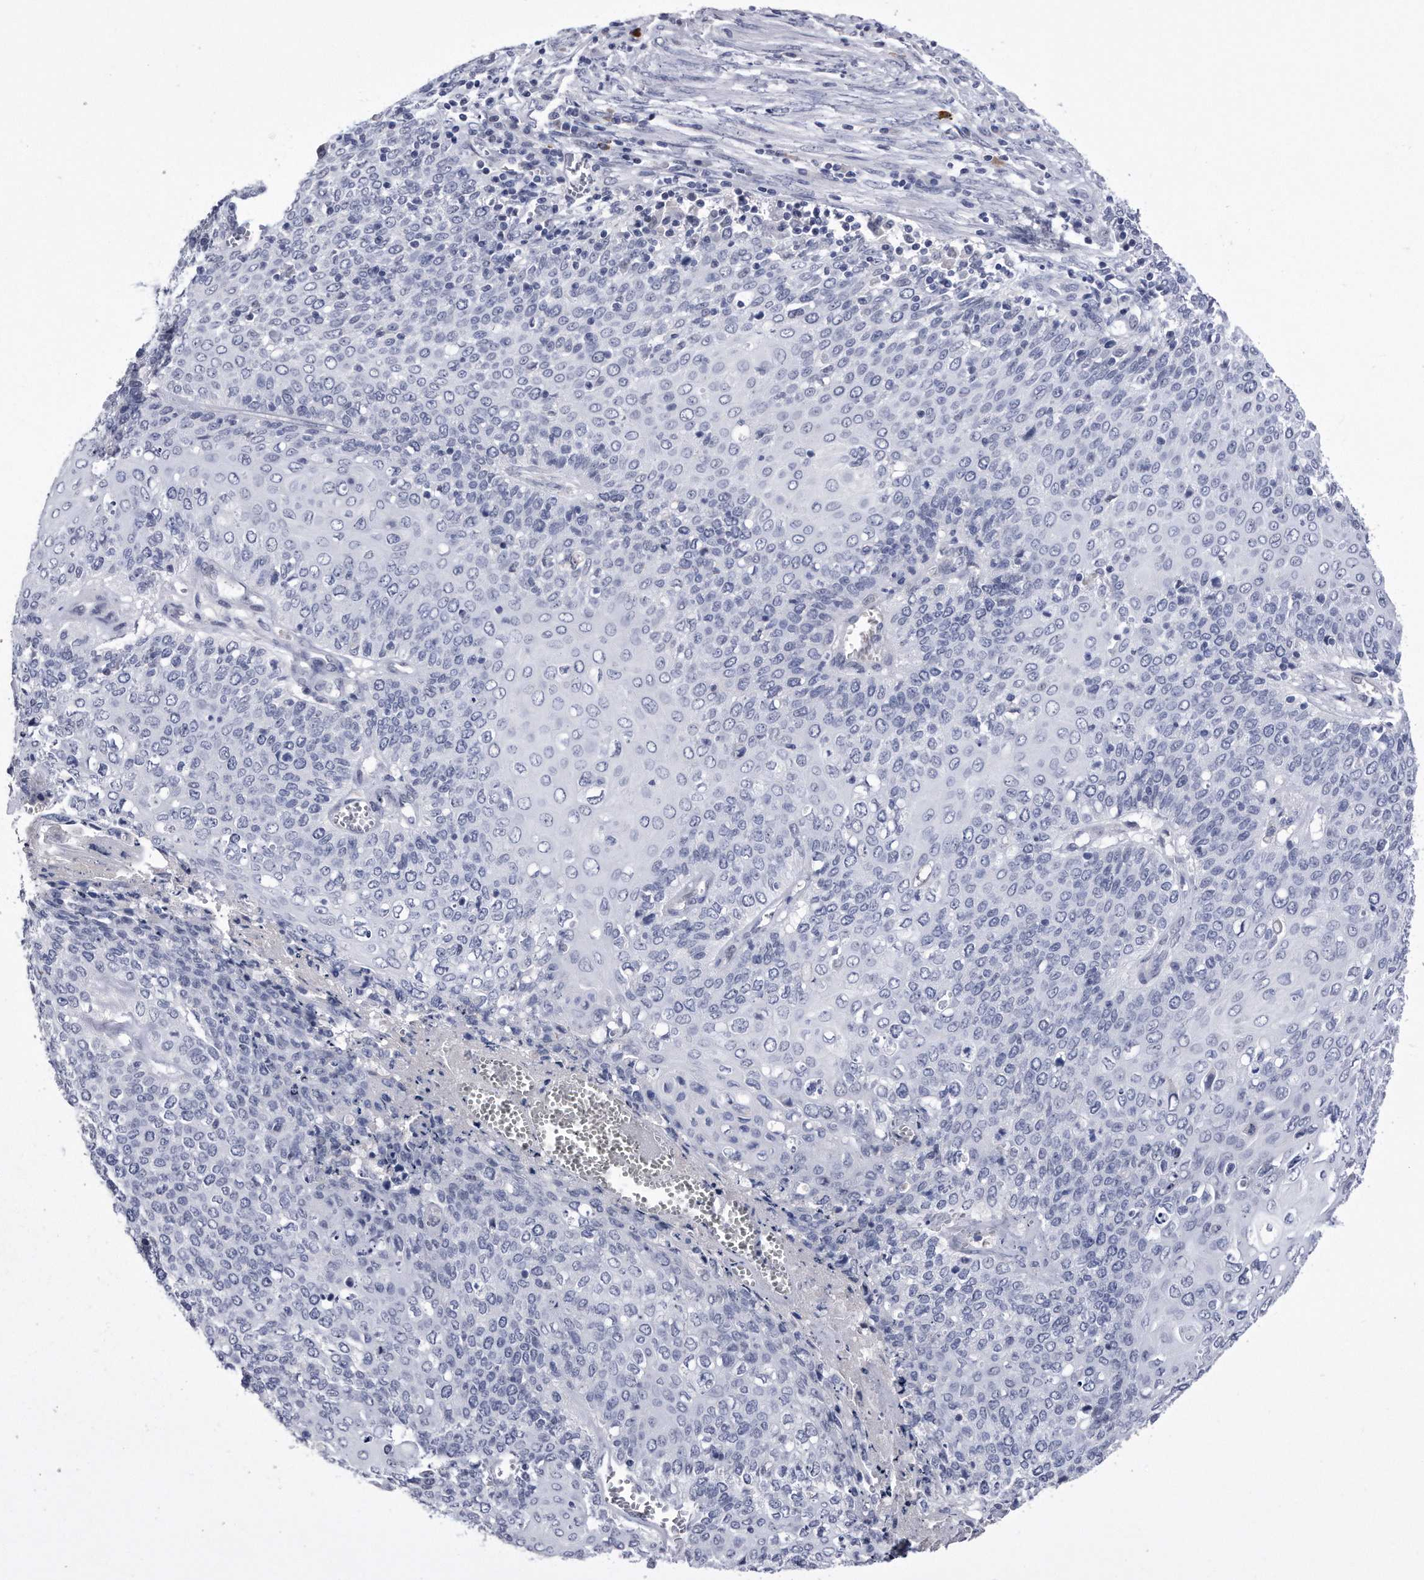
{"staining": {"intensity": "negative", "quantity": "none", "location": "none"}, "tissue": "cervical cancer", "cell_type": "Tumor cells", "image_type": "cancer", "snomed": [{"axis": "morphology", "description": "Squamous cell carcinoma, NOS"}, {"axis": "topography", "description": "Cervix"}], "caption": "Immunohistochemistry (IHC) histopathology image of neoplastic tissue: cervical squamous cell carcinoma stained with DAB (3,3'-diaminobenzidine) shows no significant protein positivity in tumor cells.", "gene": "KCTD8", "patient": {"sex": "female", "age": 39}}